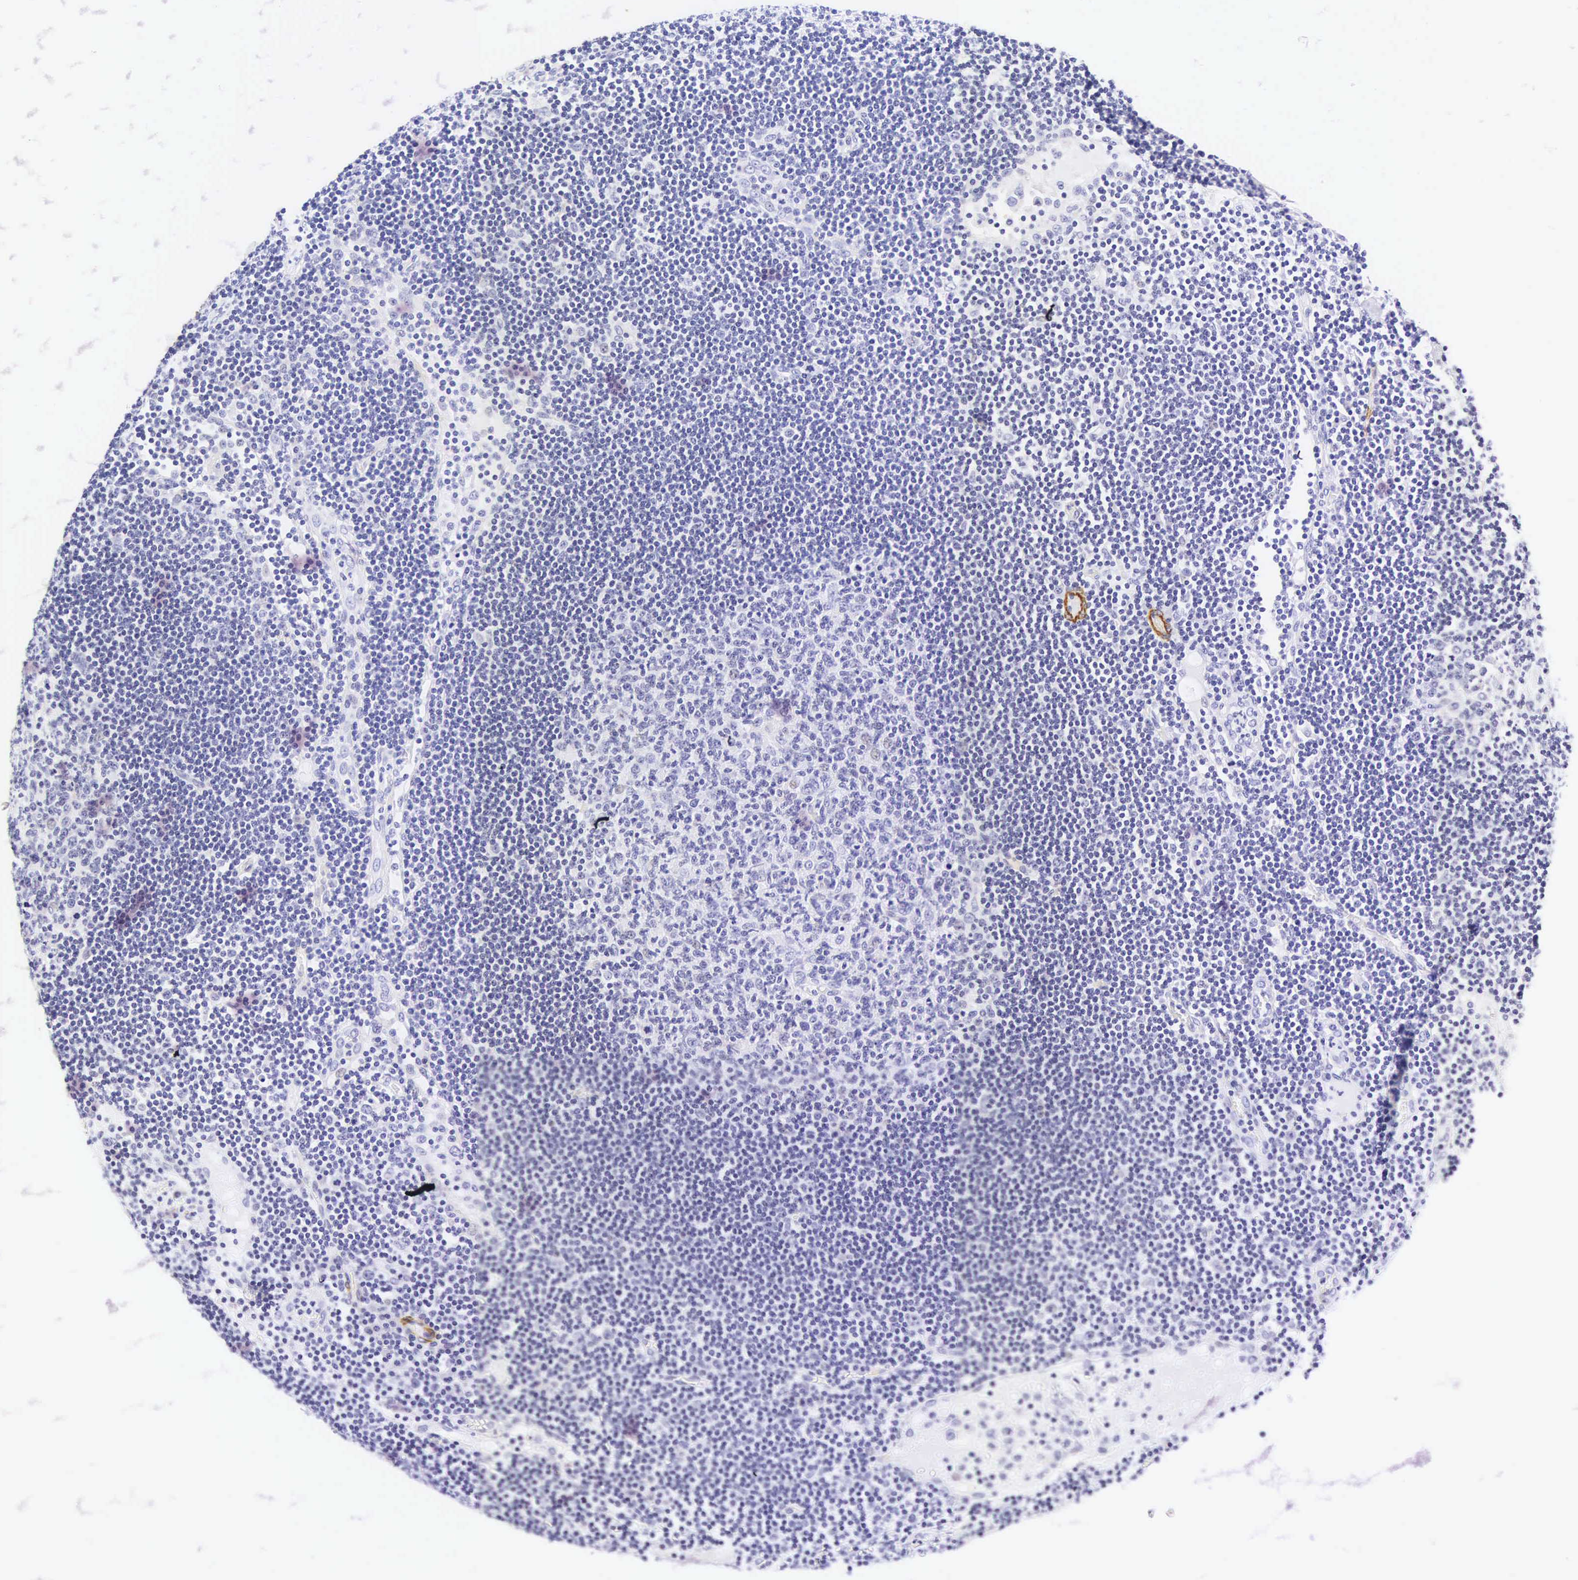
{"staining": {"intensity": "negative", "quantity": "none", "location": "none"}, "tissue": "lymph node", "cell_type": "Germinal center cells", "image_type": "normal", "snomed": [{"axis": "morphology", "description": "Normal tissue, NOS"}, {"axis": "topography", "description": "Lymph node"}], "caption": "The immunohistochemistry micrograph has no significant staining in germinal center cells of lymph node. Brightfield microscopy of immunohistochemistry (IHC) stained with DAB (brown) and hematoxylin (blue), captured at high magnification.", "gene": "CALD1", "patient": {"sex": "male", "age": 54}}